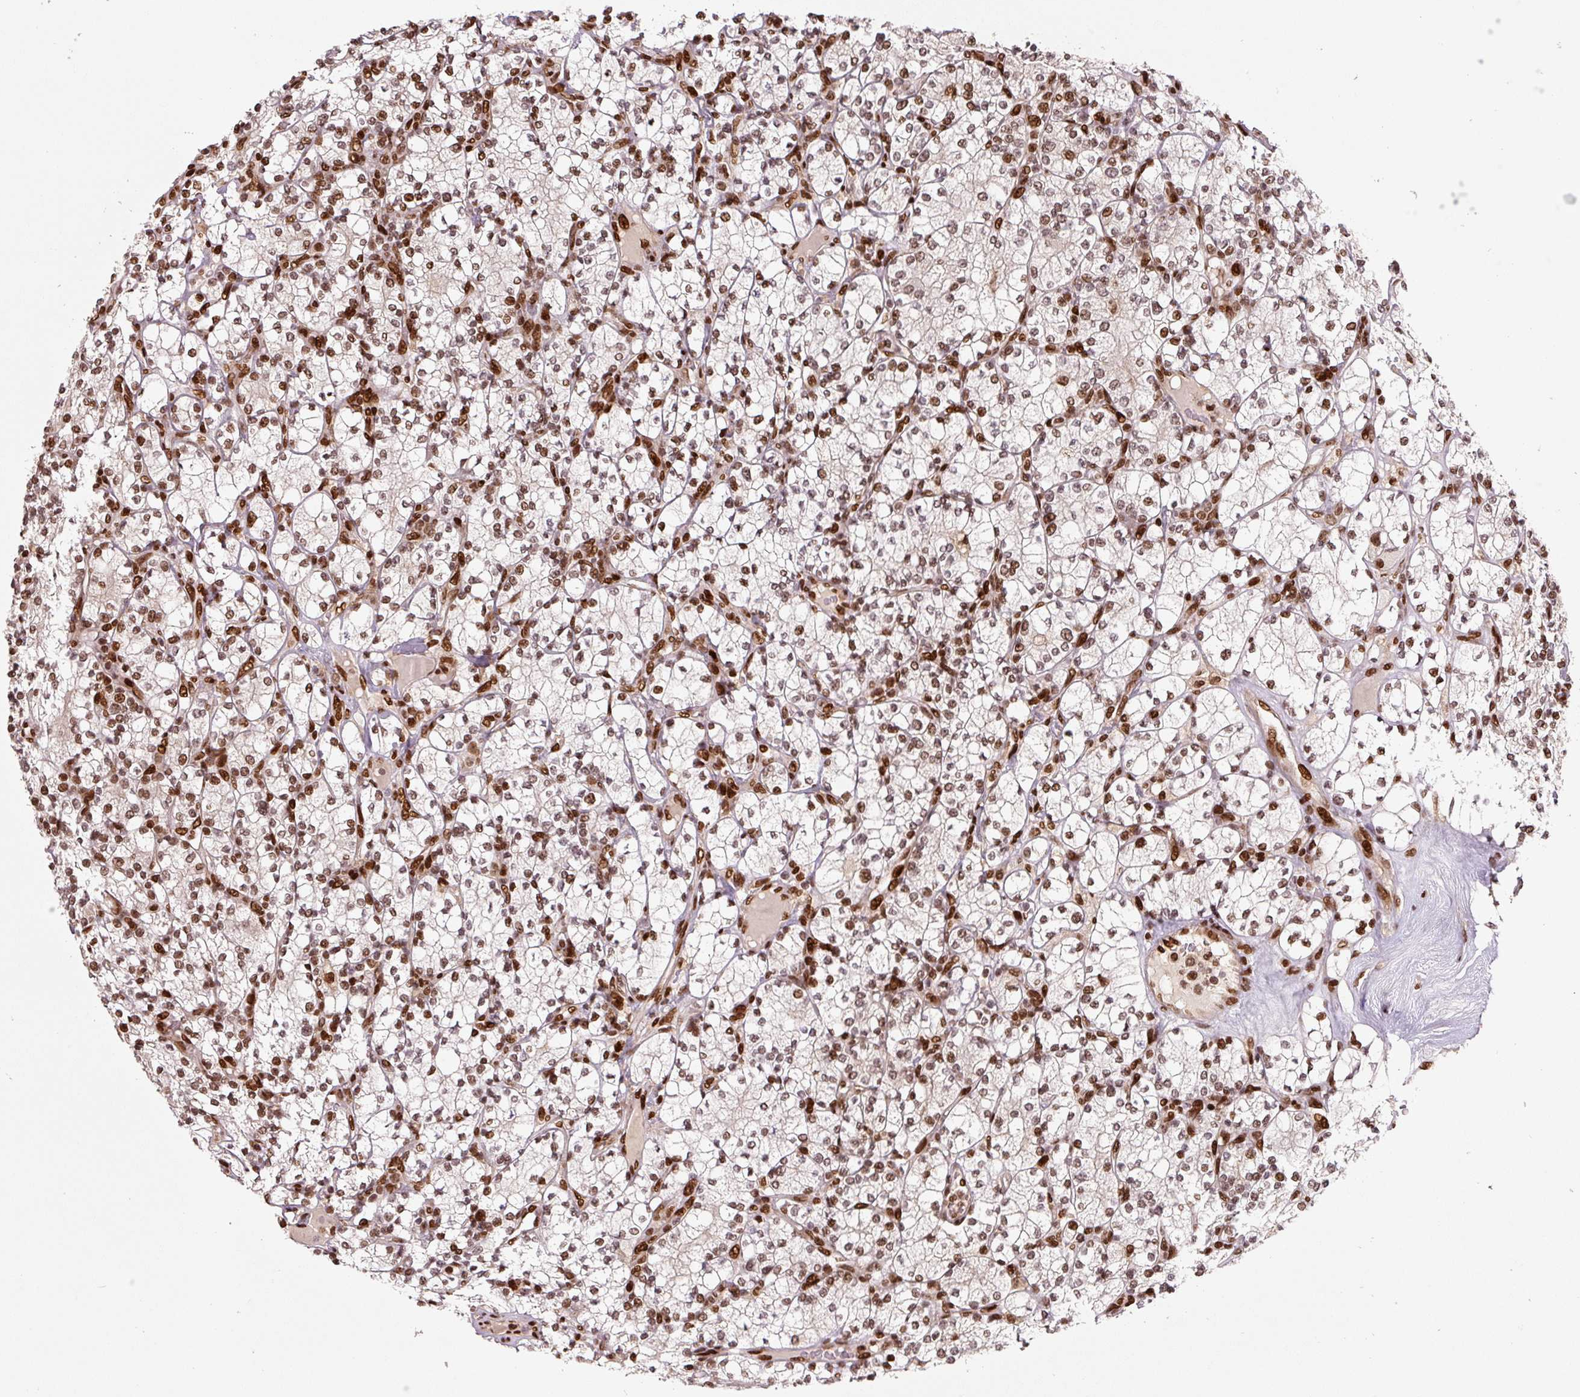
{"staining": {"intensity": "moderate", "quantity": ">75%", "location": "nuclear"}, "tissue": "renal cancer", "cell_type": "Tumor cells", "image_type": "cancer", "snomed": [{"axis": "morphology", "description": "Adenocarcinoma, NOS"}, {"axis": "topography", "description": "Kidney"}], "caption": "There is medium levels of moderate nuclear staining in tumor cells of adenocarcinoma (renal), as demonstrated by immunohistochemical staining (brown color).", "gene": "PYDC2", "patient": {"sex": "male", "age": 77}}